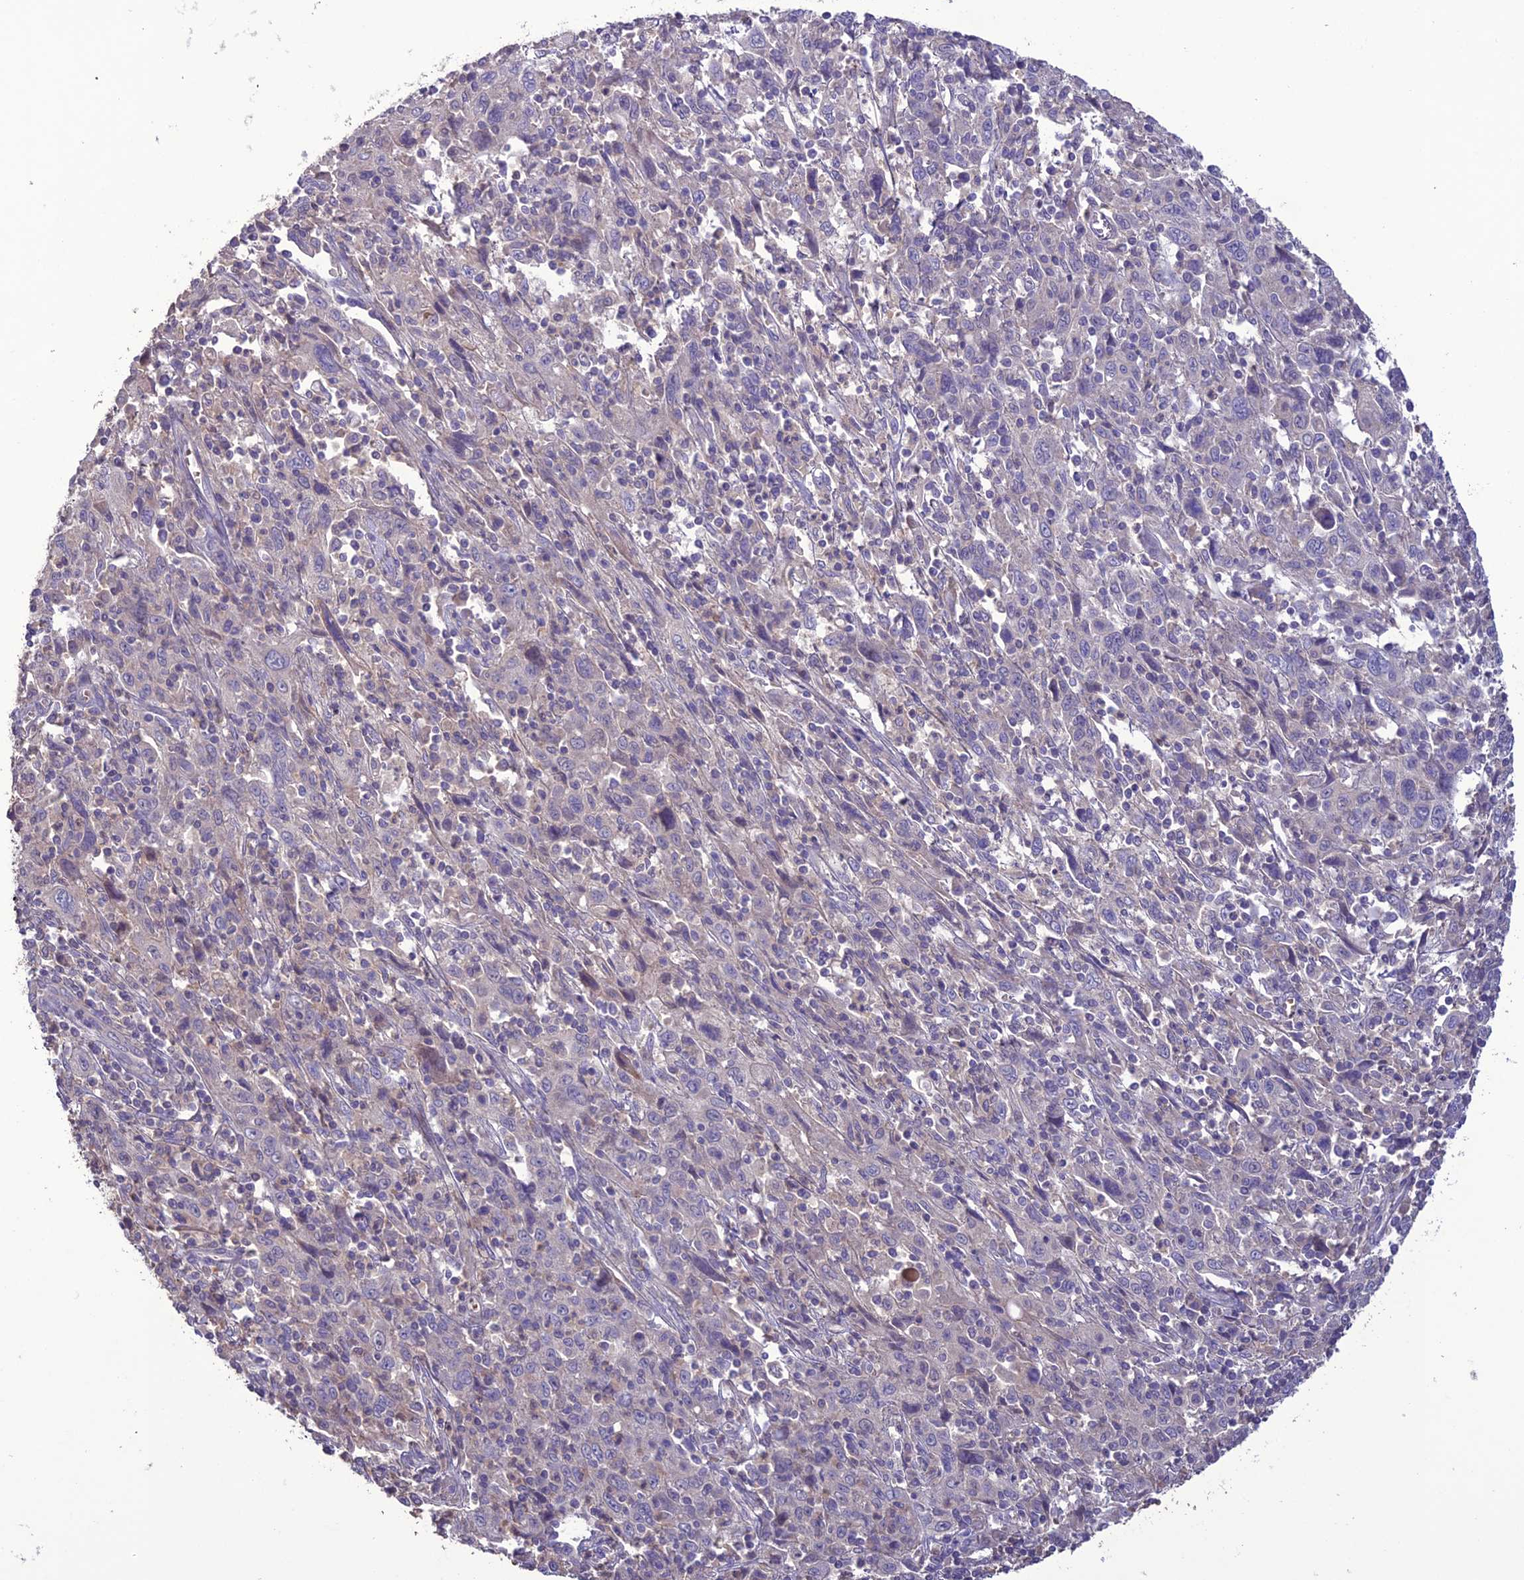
{"staining": {"intensity": "negative", "quantity": "none", "location": "none"}, "tissue": "cervical cancer", "cell_type": "Tumor cells", "image_type": "cancer", "snomed": [{"axis": "morphology", "description": "Squamous cell carcinoma, NOS"}, {"axis": "topography", "description": "Cervix"}], "caption": "Immunohistochemistry of cervical squamous cell carcinoma reveals no staining in tumor cells. The staining is performed using DAB brown chromogen with nuclei counter-stained in using hematoxylin.", "gene": "C2orf76", "patient": {"sex": "female", "age": 46}}